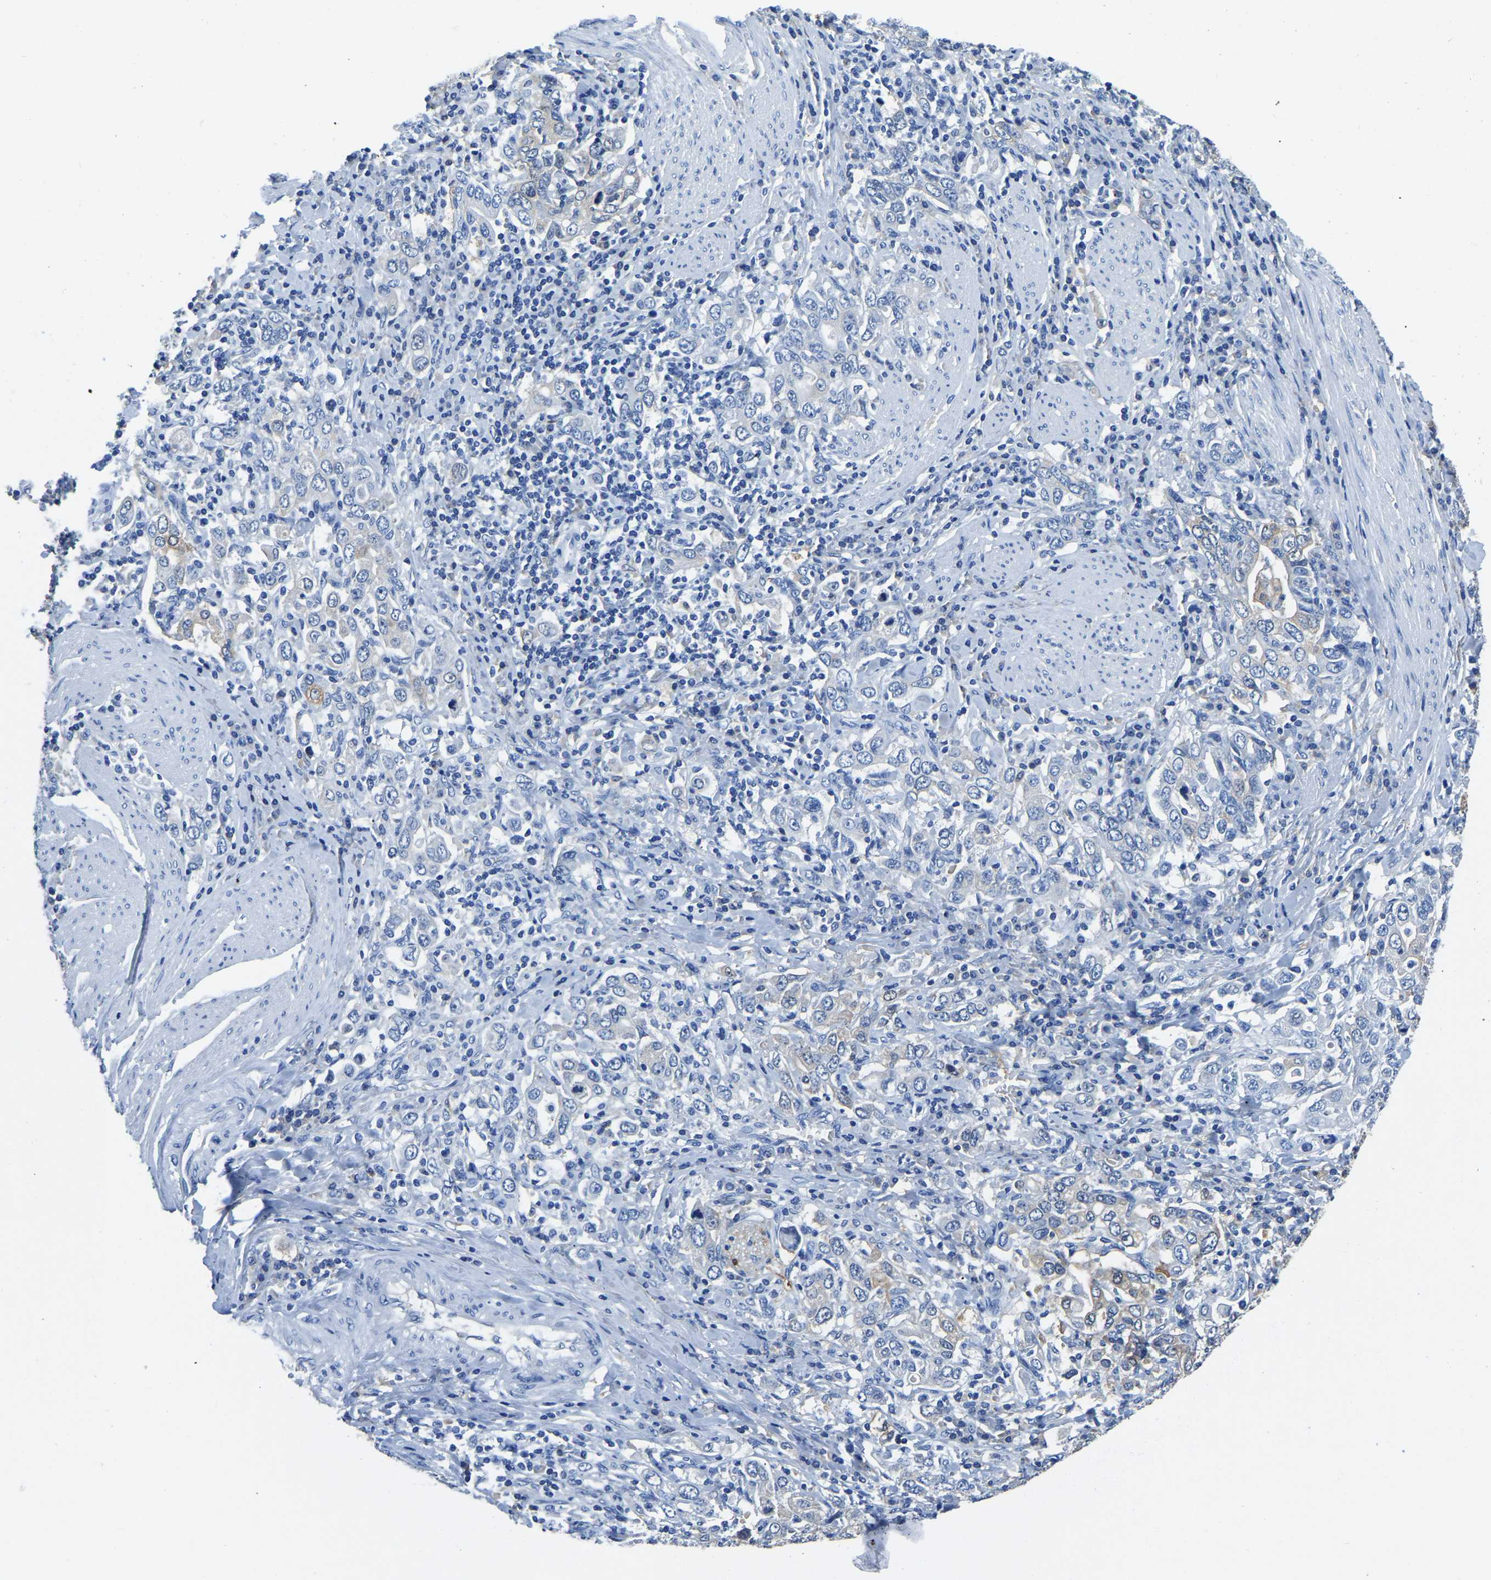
{"staining": {"intensity": "negative", "quantity": "none", "location": "none"}, "tissue": "stomach cancer", "cell_type": "Tumor cells", "image_type": "cancer", "snomed": [{"axis": "morphology", "description": "Adenocarcinoma, NOS"}, {"axis": "topography", "description": "Stomach, upper"}], "caption": "DAB immunohistochemical staining of human stomach adenocarcinoma exhibits no significant positivity in tumor cells.", "gene": "ZDHHC13", "patient": {"sex": "male", "age": 62}}